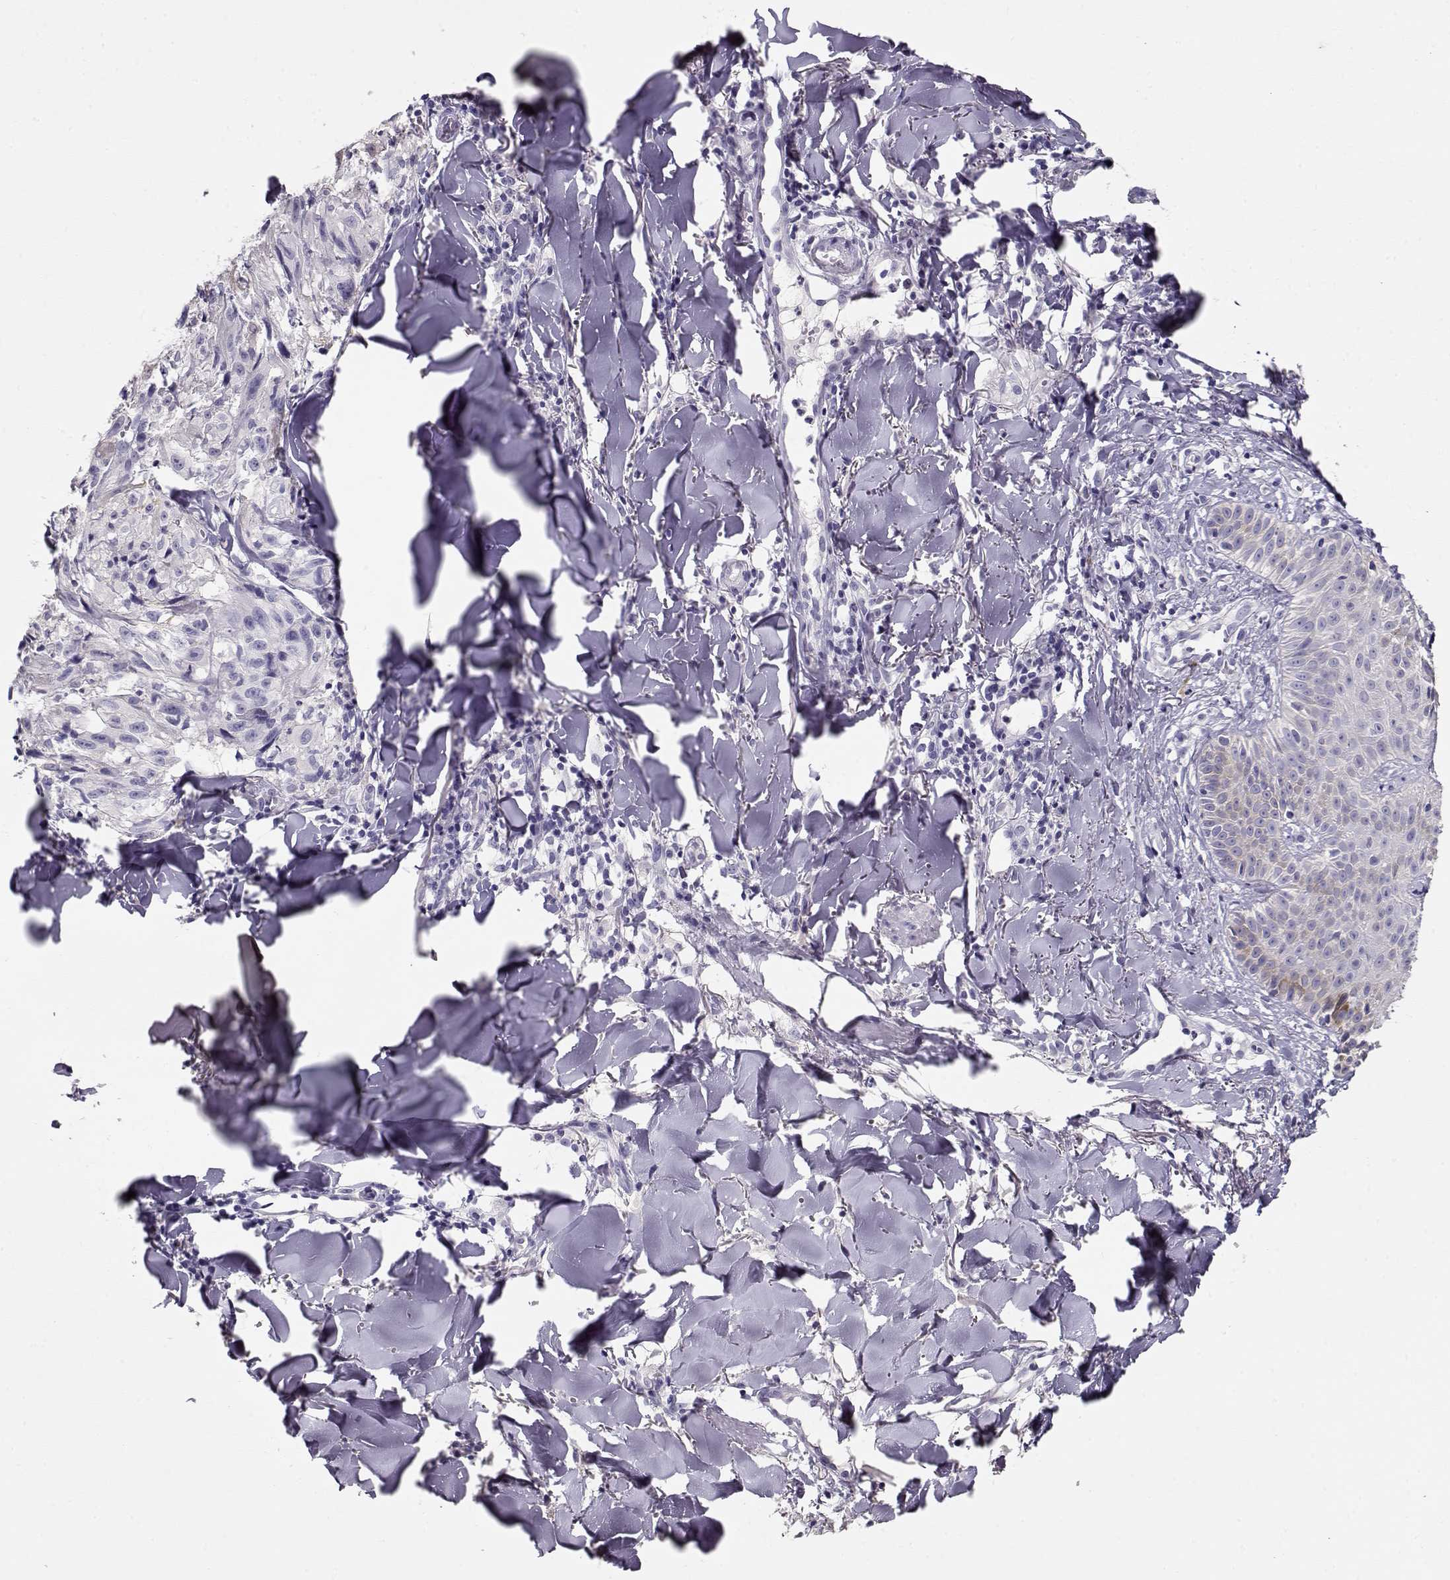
{"staining": {"intensity": "negative", "quantity": "none", "location": "none"}, "tissue": "melanoma", "cell_type": "Tumor cells", "image_type": "cancer", "snomed": [{"axis": "morphology", "description": "Malignant melanoma, NOS"}, {"axis": "topography", "description": "Skin"}], "caption": "High power microscopy micrograph of an immunohistochemistry (IHC) histopathology image of malignant melanoma, revealing no significant staining in tumor cells.", "gene": "NDRG4", "patient": {"sex": "male", "age": 51}}